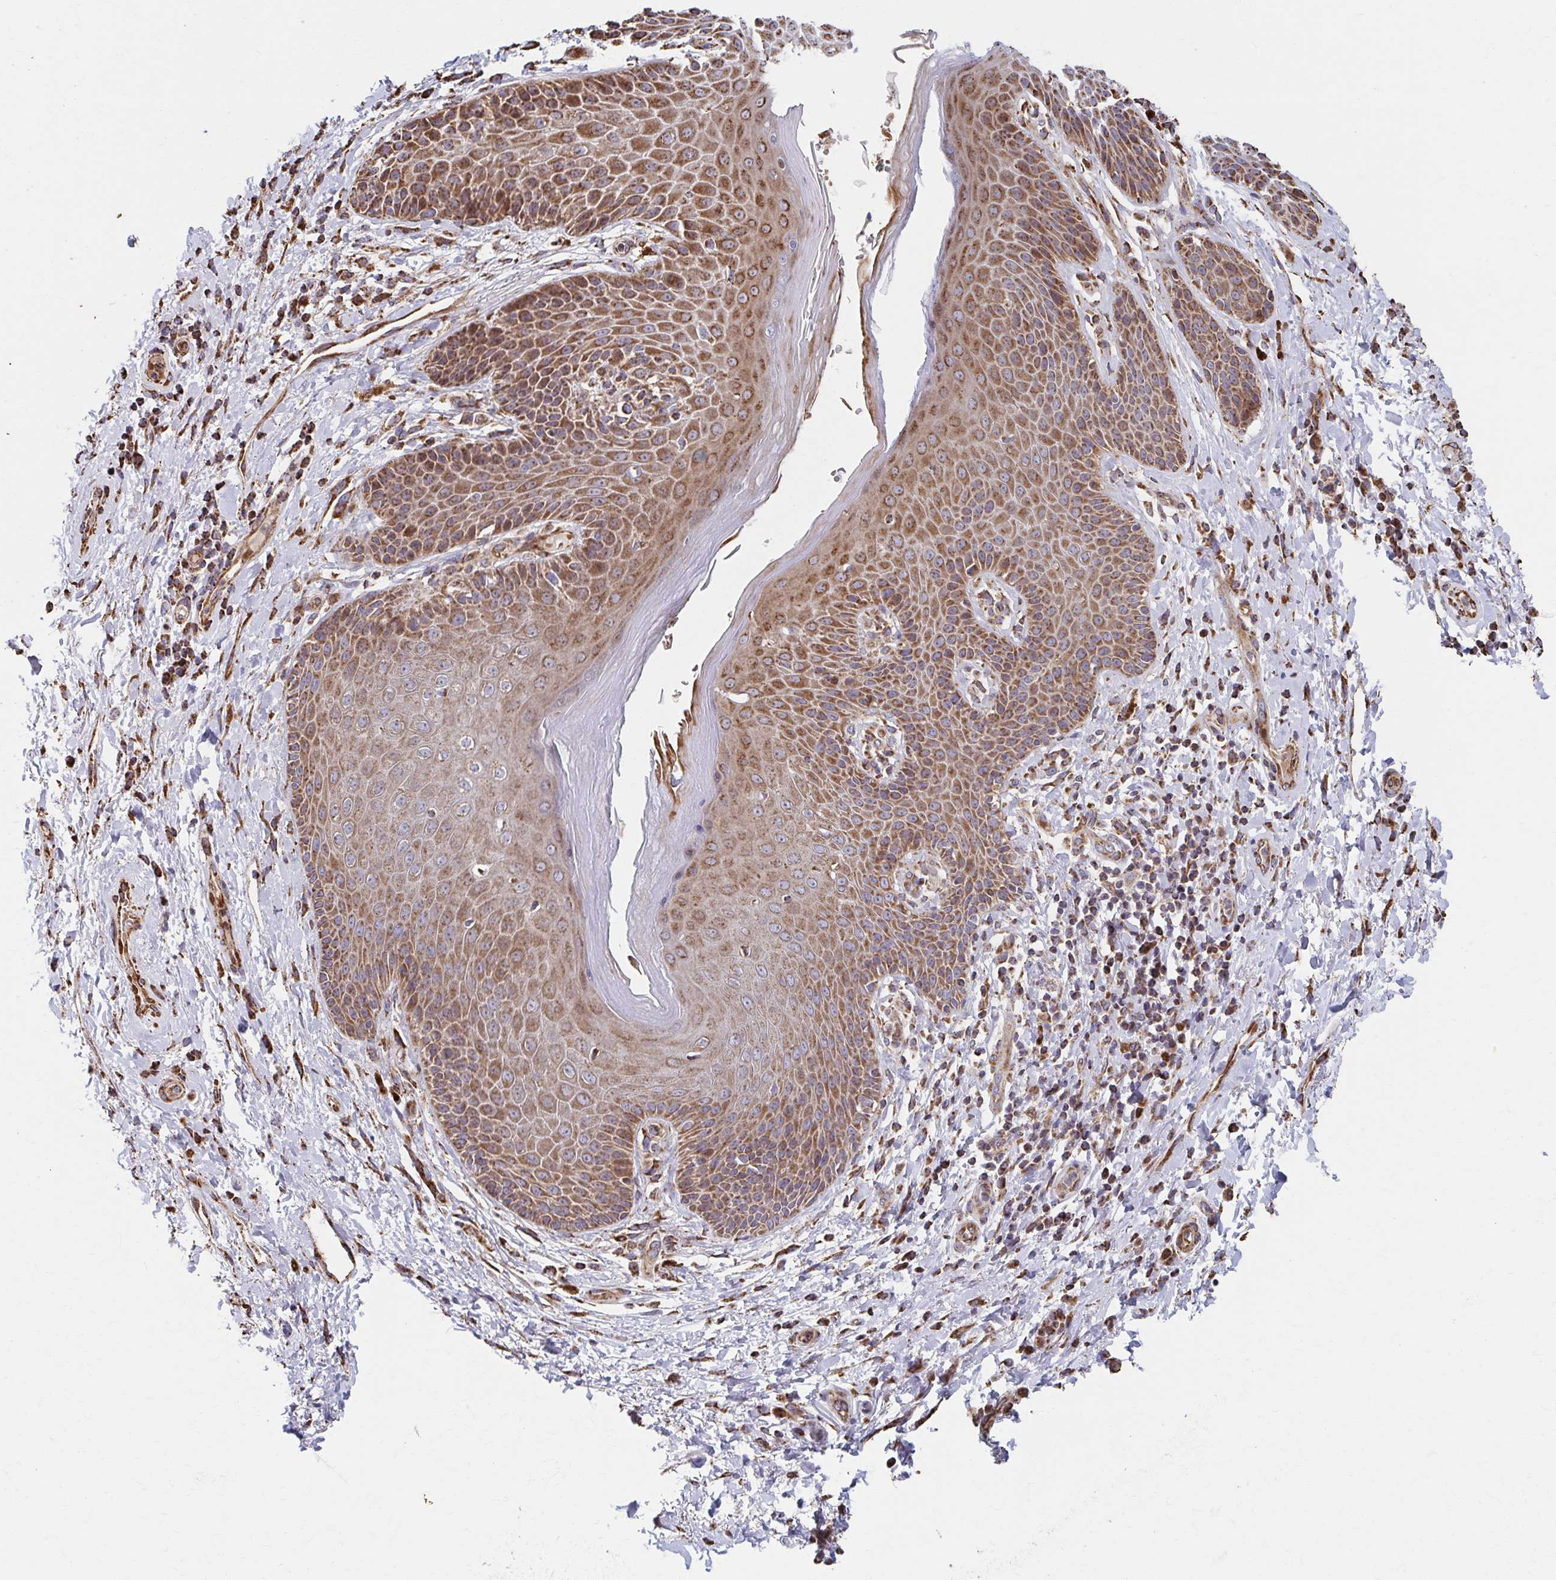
{"staining": {"intensity": "moderate", "quantity": ">75%", "location": "cytoplasmic/membranous"}, "tissue": "skin", "cell_type": "Epidermal cells", "image_type": "normal", "snomed": [{"axis": "morphology", "description": "Normal tissue, NOS"}, {"axis": "topography", "description": "Anal"}, {"axis": "topography", "description": "Peripheral nerve tissue"}], "caption": "Human skin stained with a brown dye exhibits moderate cytoplasmic/membranous positive expression in approximately >75% of epidermal cells.", "gene": "SAT1", "patient": {"sex": "male", "age": 51}}